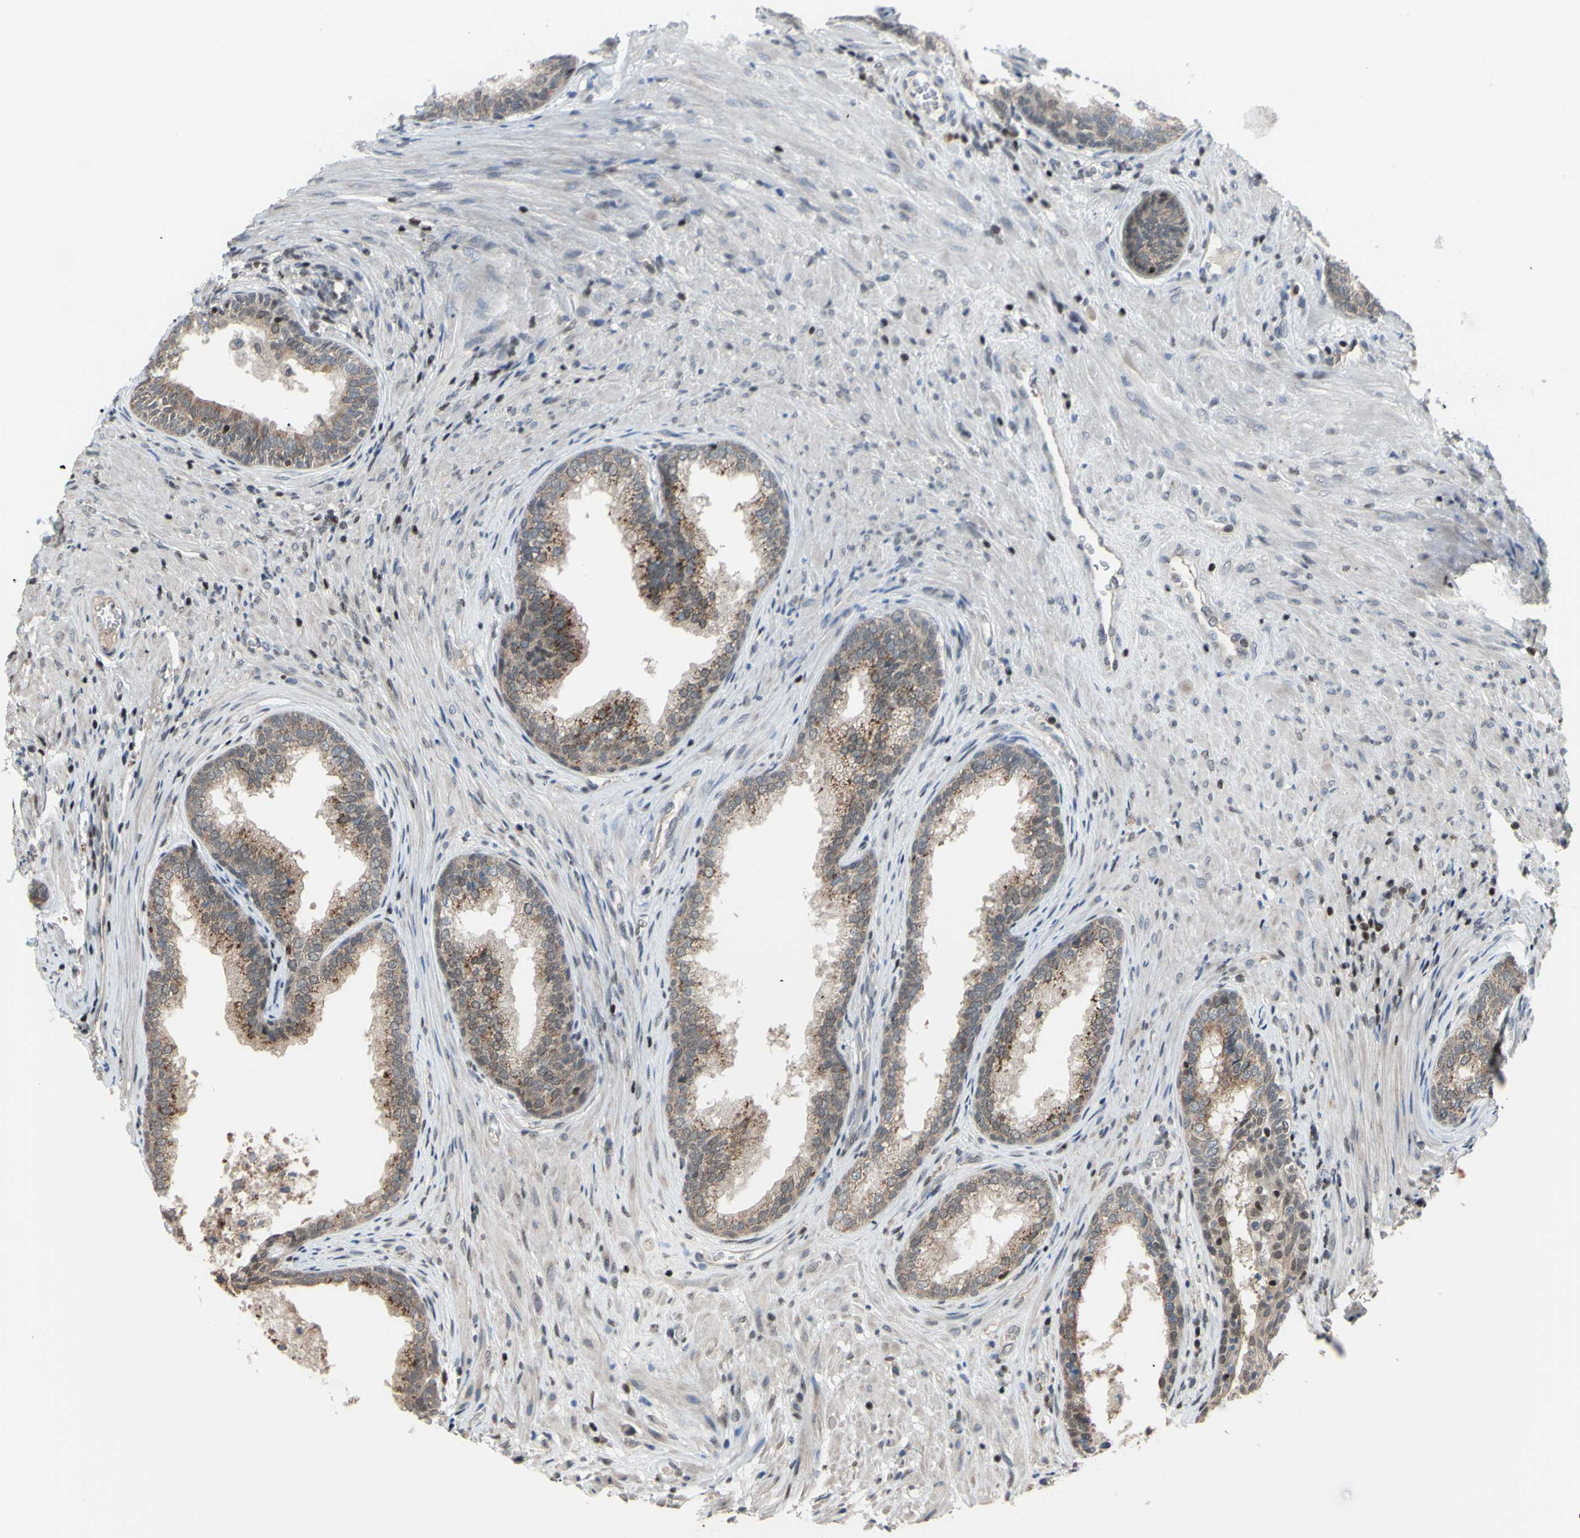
{"staining": {"intensity": "moderate", "quantity": "25%-75%", "location": "cytoplasmic/membranous,nuclear"}, "tissue": "prostate", "cell_type": "Glandular cells", "image_type": "normal", "snomed": [{"axis": "morphology", "description": "Normal tissue, NOS"}, {"axis": "topography", "description": "Prostate"}], "caption": "High-power microscopy captured an immunohistochemistry (IHC) photomicrograph of normal prostate, revealing moderate cytoplasmic/membranous,nuclear staining in approximately 25%-75% of glandular cells. Using DAB (brown) and hematoxylin (blue) stains, captured at high magnification using brightfield microscopy.", "gene": "SP4", "patient": {"sex": "male", "age": 76}}